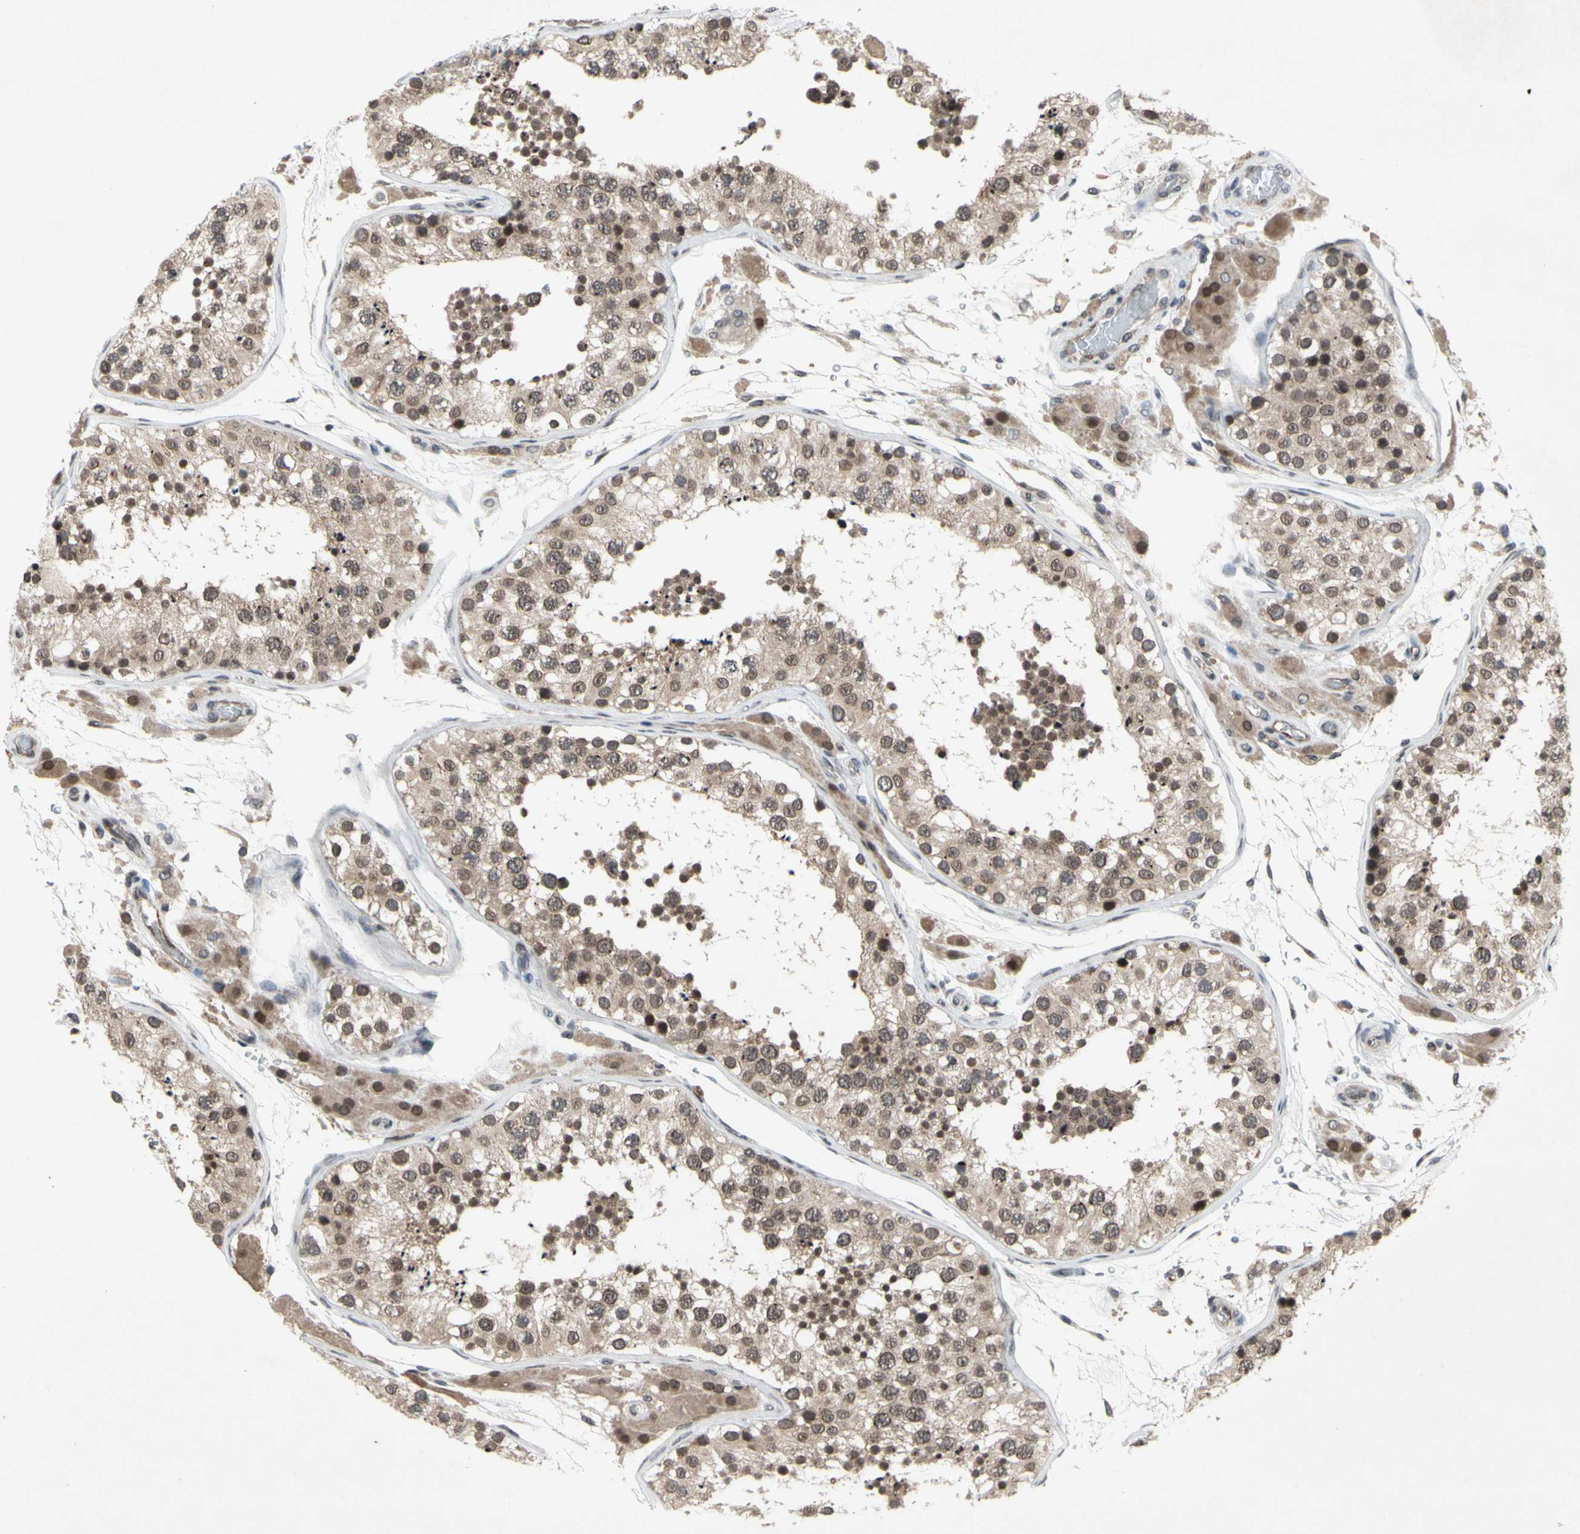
{"staining": {"intensity": "moderate", "quantity": "25%-75%", "location": "cytoplasmic/membranous,nuclear"}, "tissue": "testis", "cell_type": "Cells in seminiferous ducts", "image_type": "normal", "snomed": [{"axis": "morphology", "description": "Normal tissue, NOS"}, {"axis": "topography", "description": "Testis"}, {"axis": "topography", "description": "Epididymis"}], "caption": "High-power microscopy captured an immunohistochemistry micrograph of benign testis, revealing moderate cytoplasmic/membranous,nuclear expression in about 25%-75% of cells in seminiferous ducts. (DAB = brown stain, brightfield microscopy at high magnification).", "gene": "XPO1", "patient": {"sex": "male", "age": 26}}